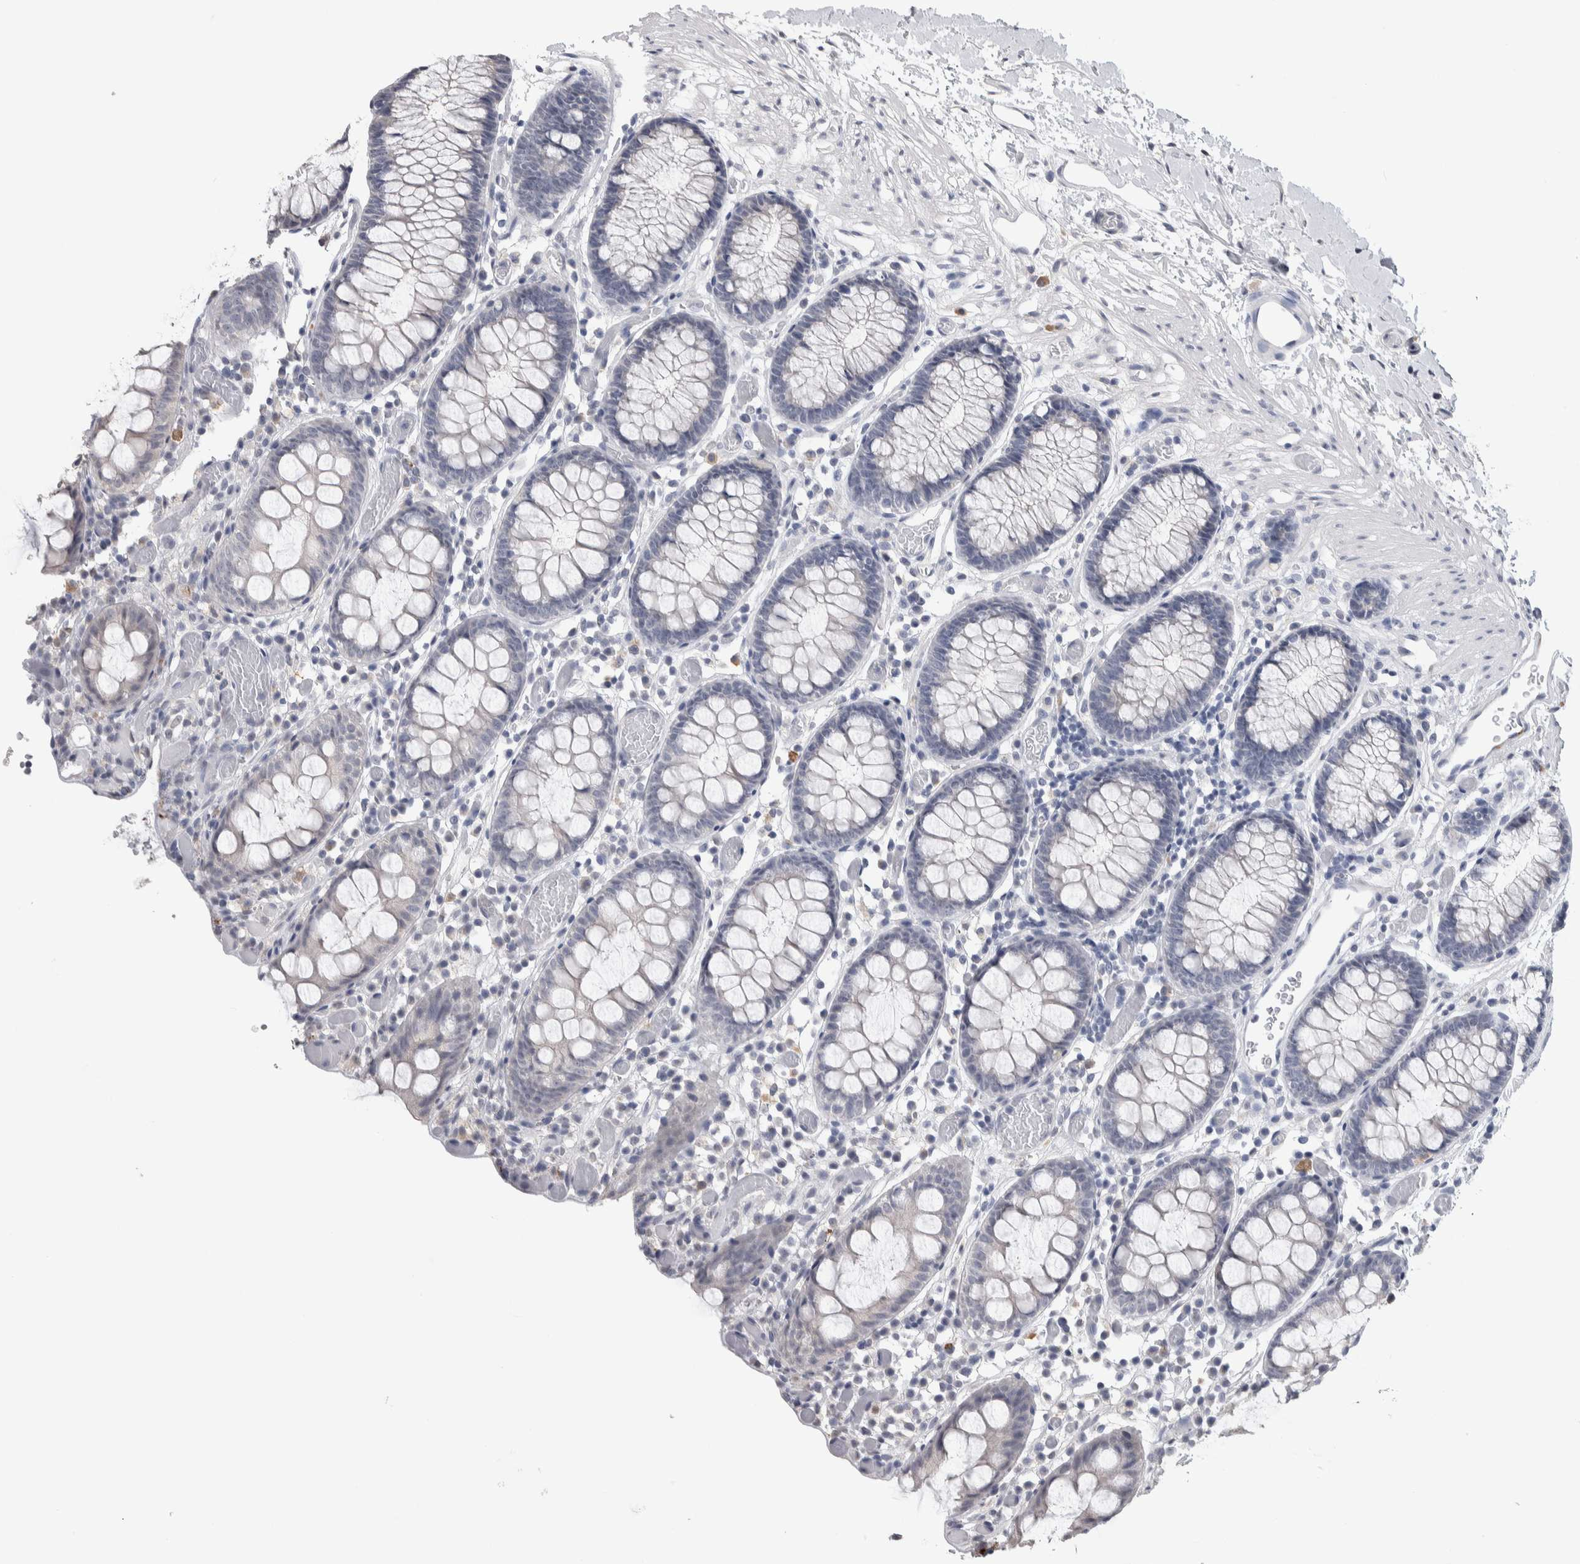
{"staining": {"intensity": "negative", "quantity": "none", "location": "none"}, "tissue": "colon", "cell_type": "Endothelial cells", "image_type": "normal", "snomed": [{"axis": "morphology", "description": "Normal tissue, NOS"}, {"axis": "topography", "description": "Colon"}], "caption": "DAB immunohistochemical staining of unremarkable colon shows no significant staining in endothelial cells. The staining was performed using DAB (3,3'-diaminobenzidine) to visualize the protein expression in brown, while the nuclei were stained in blue with hematoxylin (Magnification: 20x).", "gene": "TMEM102", "patient": {"sex": "male", "age": 14}}